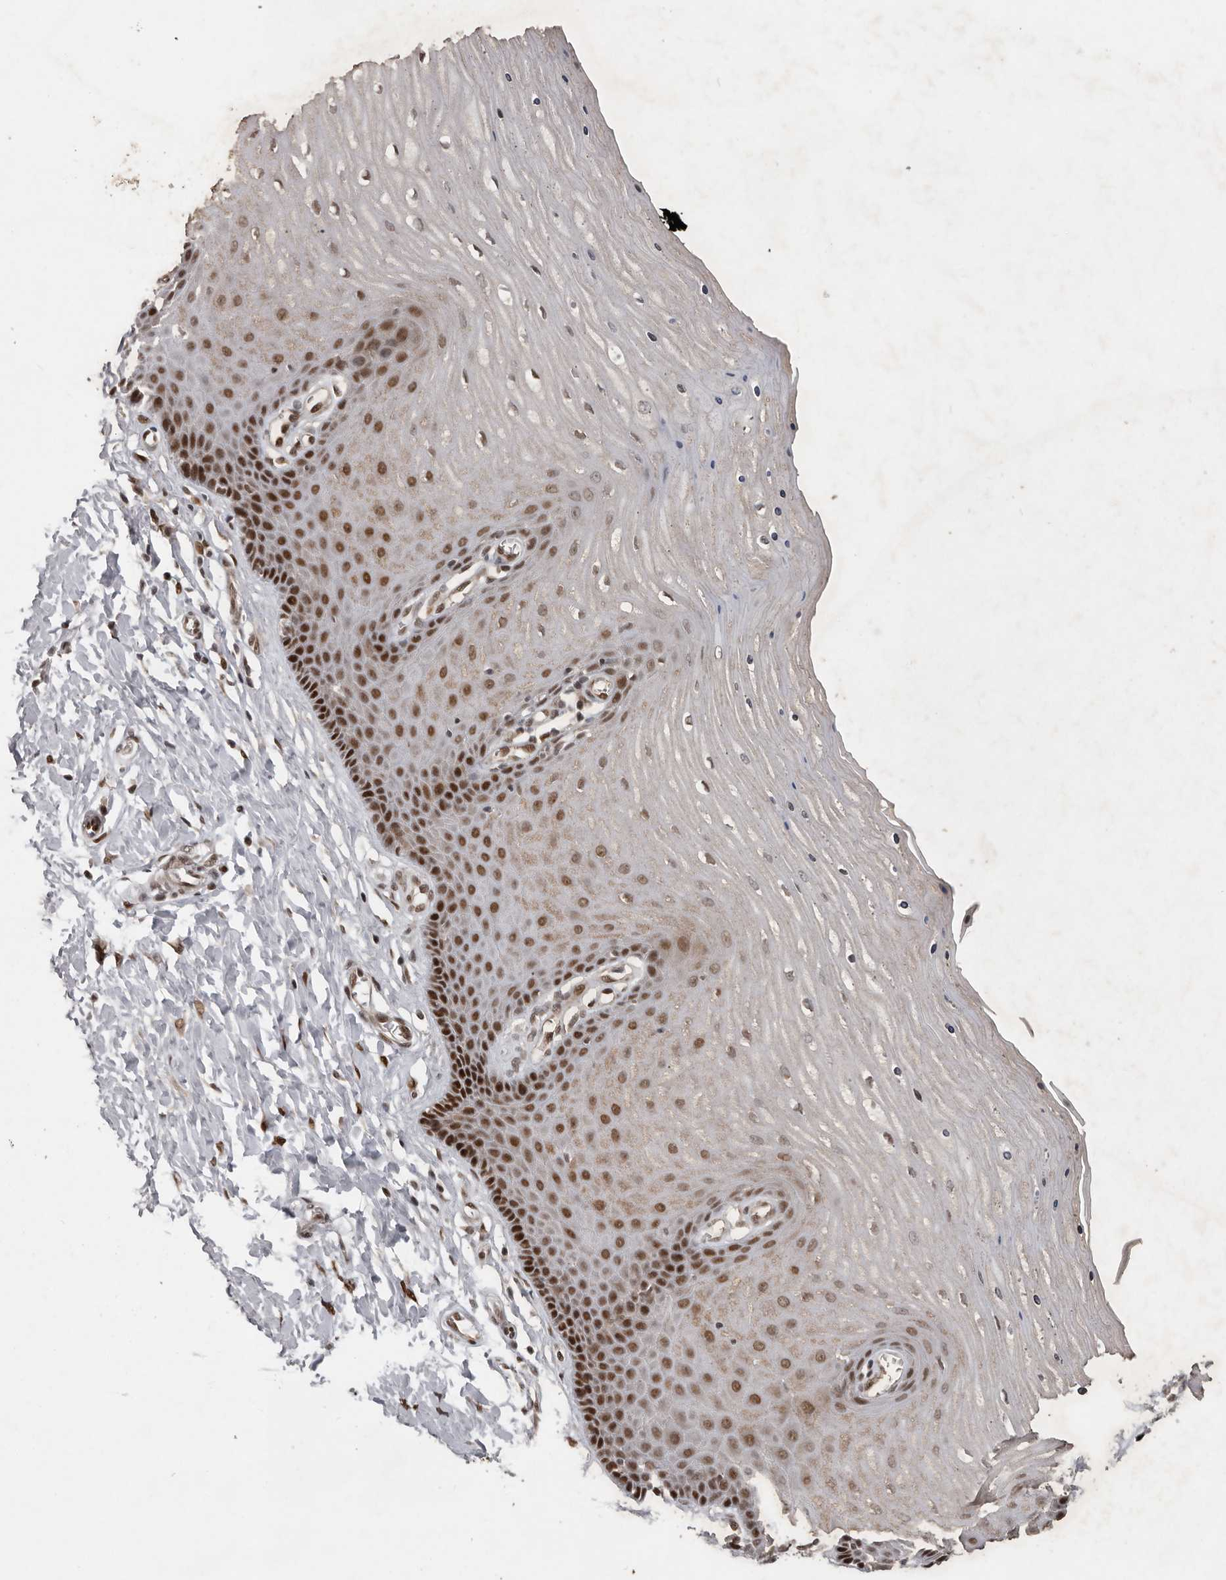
{"staining": {"intensity": "strong", "quantity": "25%-75%", "location": "nuclear"}, "tissue": "cervix", "cell_type": "Glandular cells", "image_type": "normal", "snomed": [{"axis": "morphology", "description": "Normal tissue, NOS"}, {"axis": "topography", "description": "Cervix"}], "caption": "Strong nuclear protein expression is appreciated in approximately 25%-75% of glandular cells in cervix. (IHC, brightfield microscopy, high magnification).", "gene": "CDC27", "patient": {"sex": "female", "age": 55}}